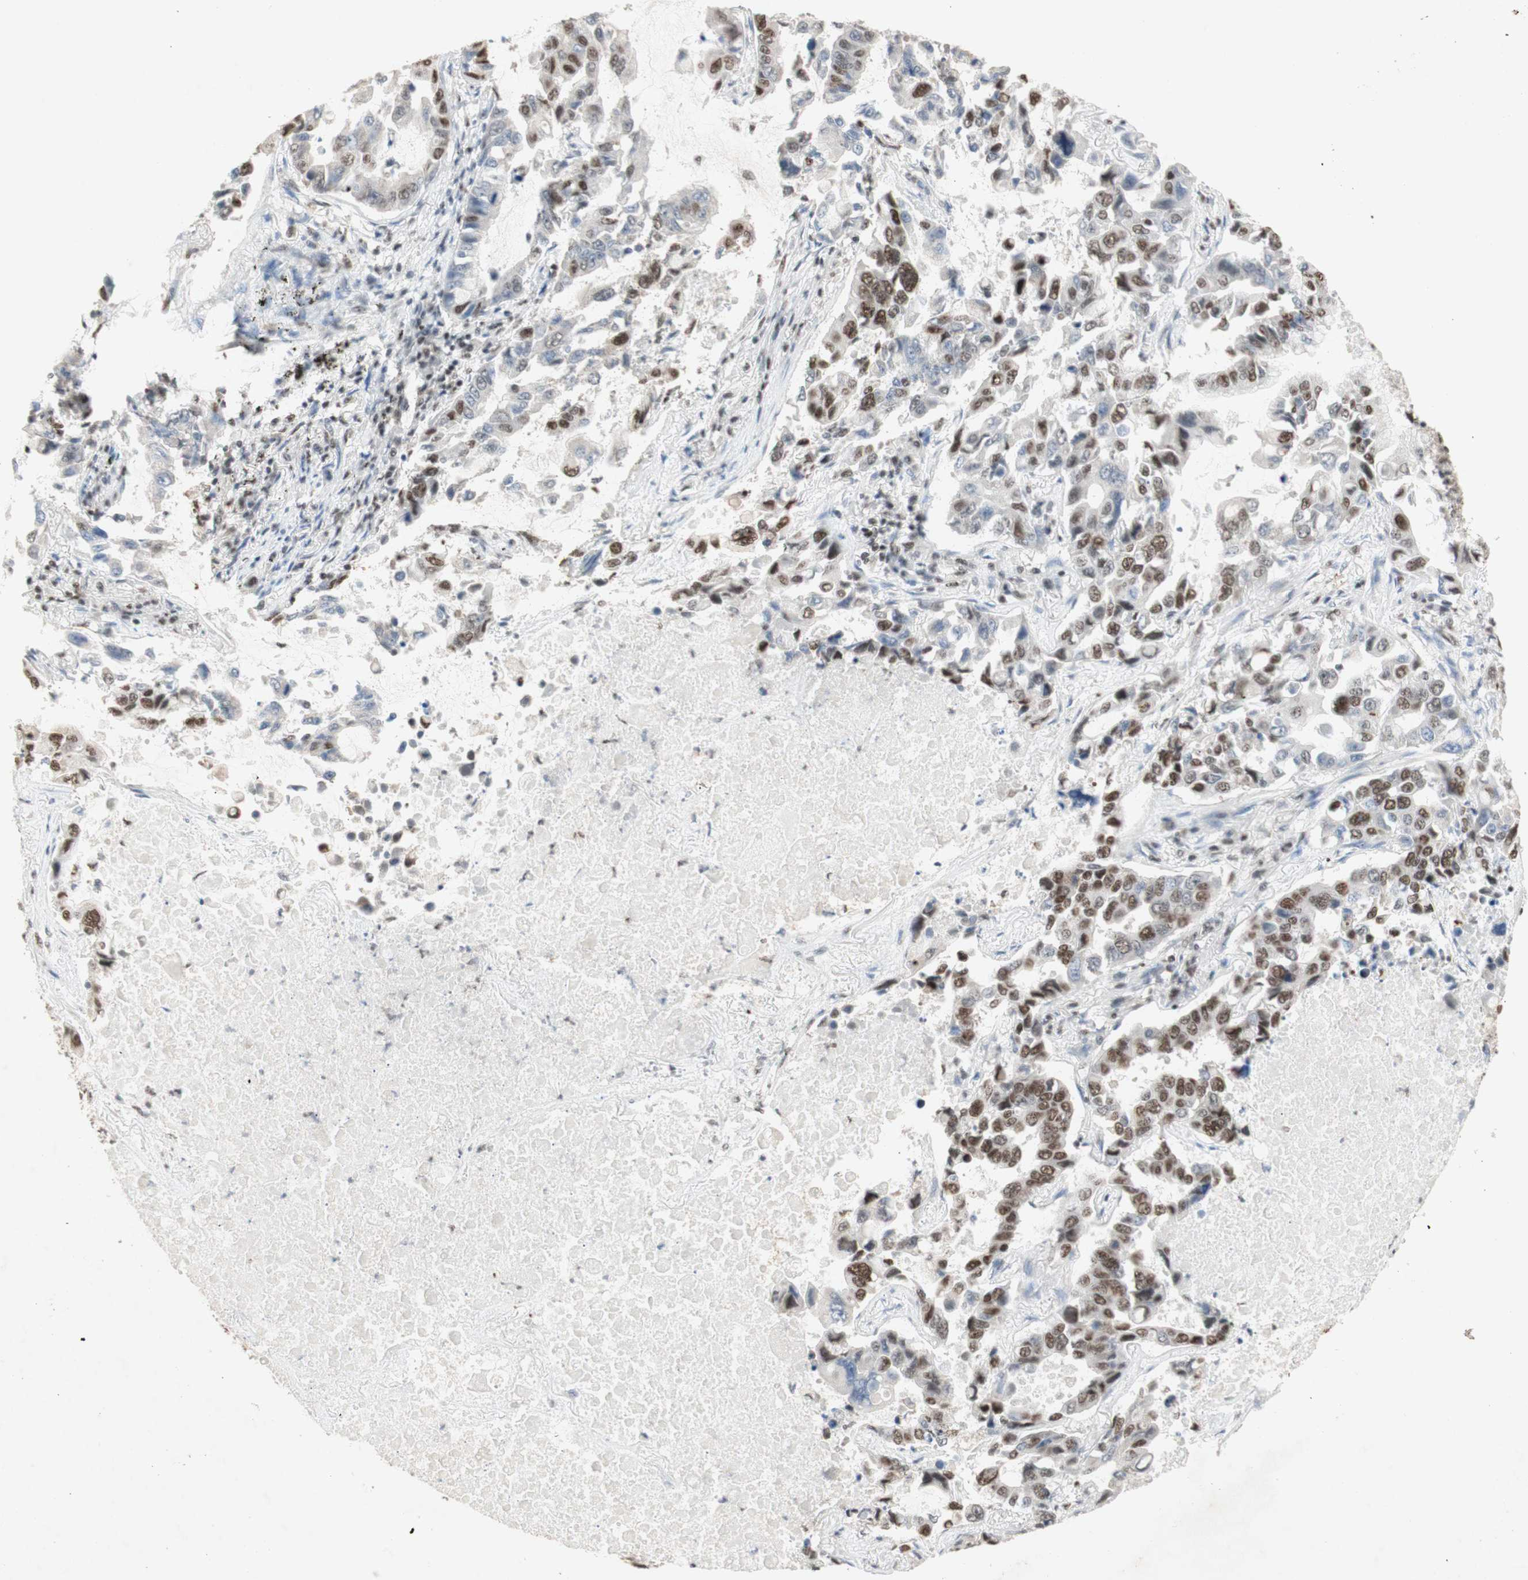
{"staining": {"intensity": "moderate", "quantity": ">75%", "location": "nuclear"}, "tissue": "lung cancer", "cell_type": "Tumor cells", "image_type": "cancer", "snomed": [{"axis": "morphology", "description": "Adenocarcinoma, NOS"}, {"axis": "topography", "description": "Lung"}], "caption": "The photomicrograph reveals staining of lung cancer, revealing moderate nuclear protein positivity (brown color) within tumor cells. (DAB (3,3'-diaminobenzidine) IHC, brown staining for protein, blue staining for nuclei).", "gene": "SNRPB", "patient": {"sex": "male", "age": 64}}